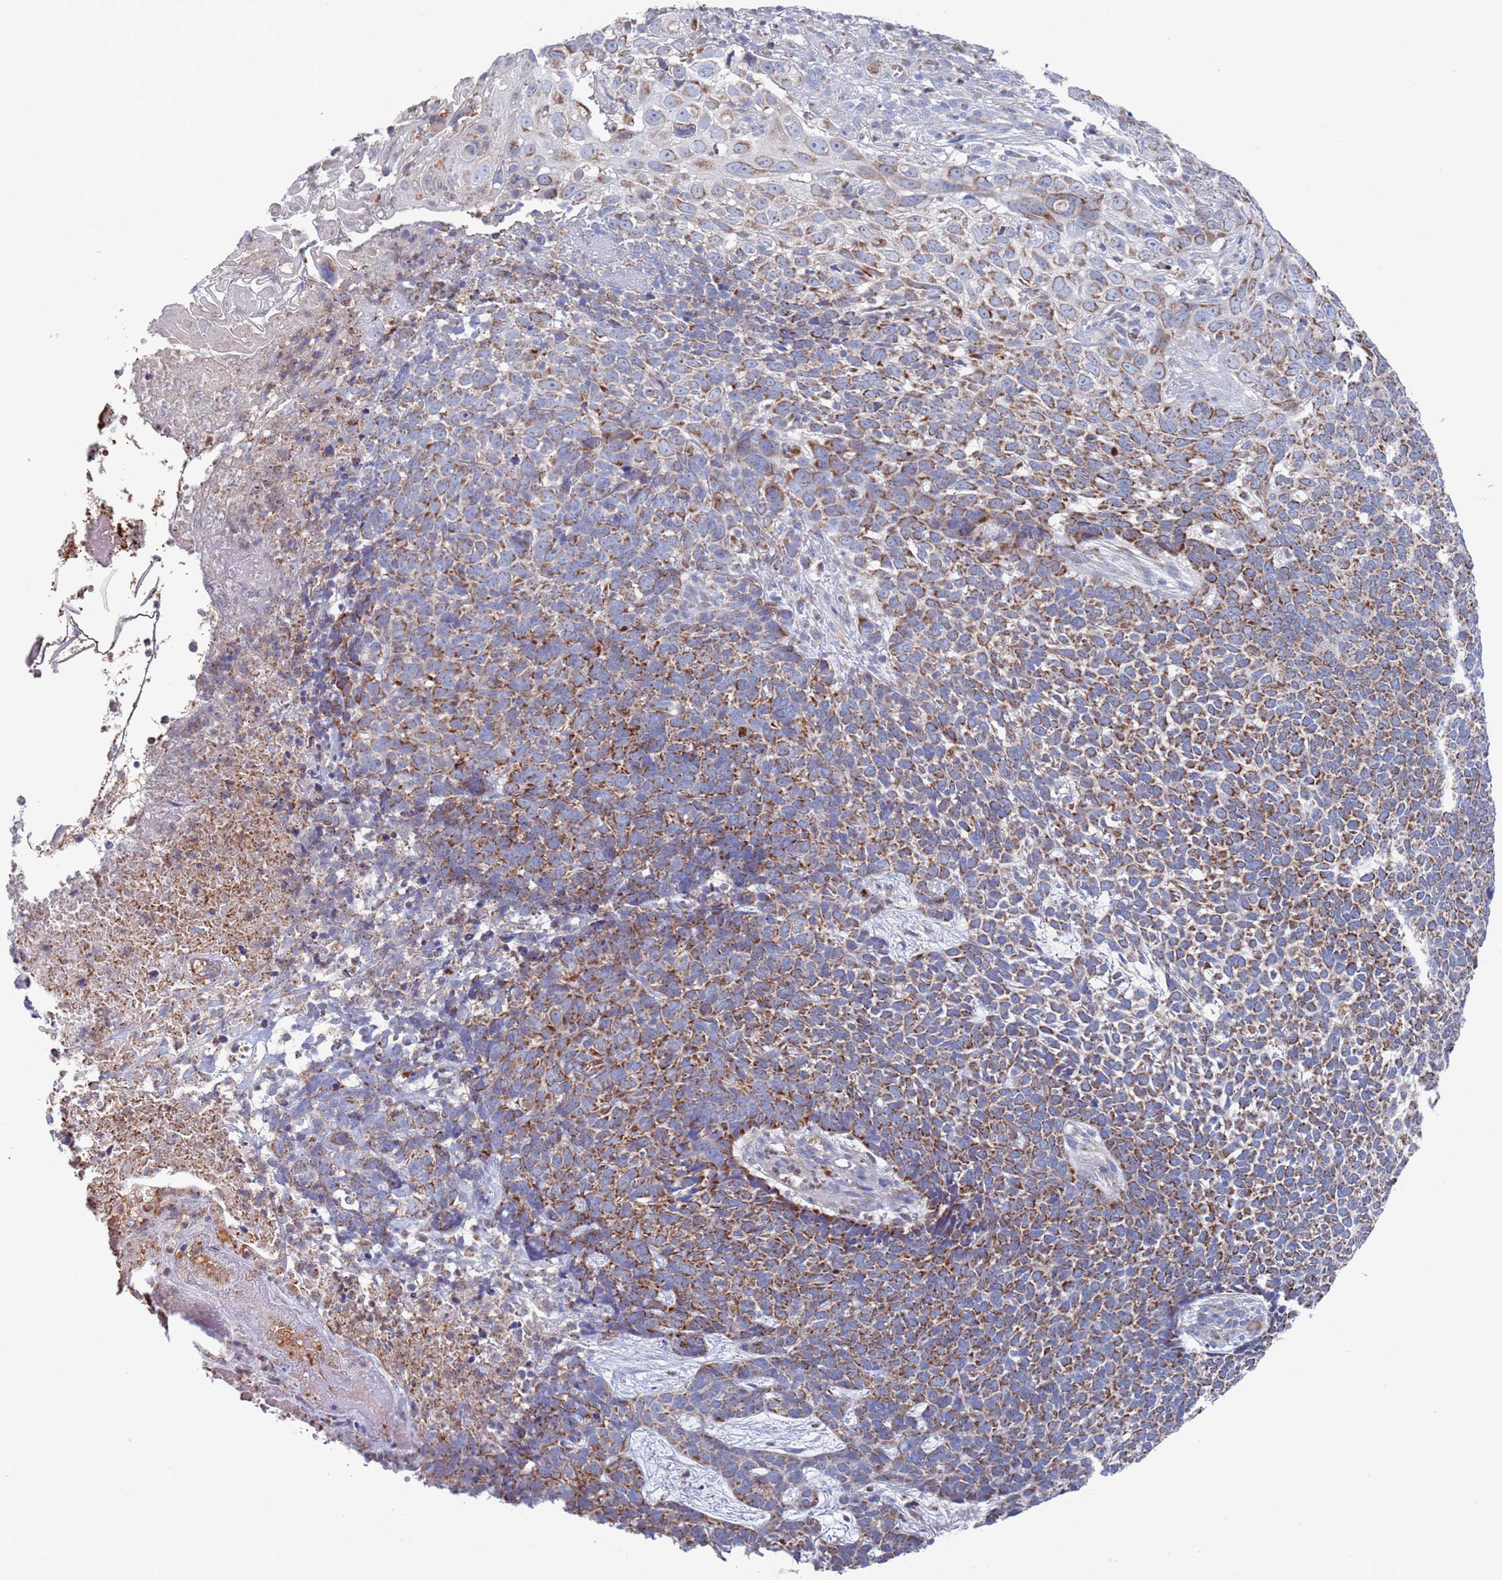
{"staining": {"intensity": "moderate", "quantity": ">75%", "location": "cytoplasmic/membranous"}, "tissue": "skin cancer", "cell_type": "Tumor cells", "image_type": "cancer", "snomed": [{"axis": "morphology", "description": "Basal cell carcinoma"}, {"axis": "topography", "description": "Skin"}], "caption": "A micrograph of basal cell carcinoma (skin) stained for a protein reveals moderate cytoplasmic/membranous brown staining in tumor cells.", "gene": "CHCHD6", "patient": {"sex": "female", "age": 84}}